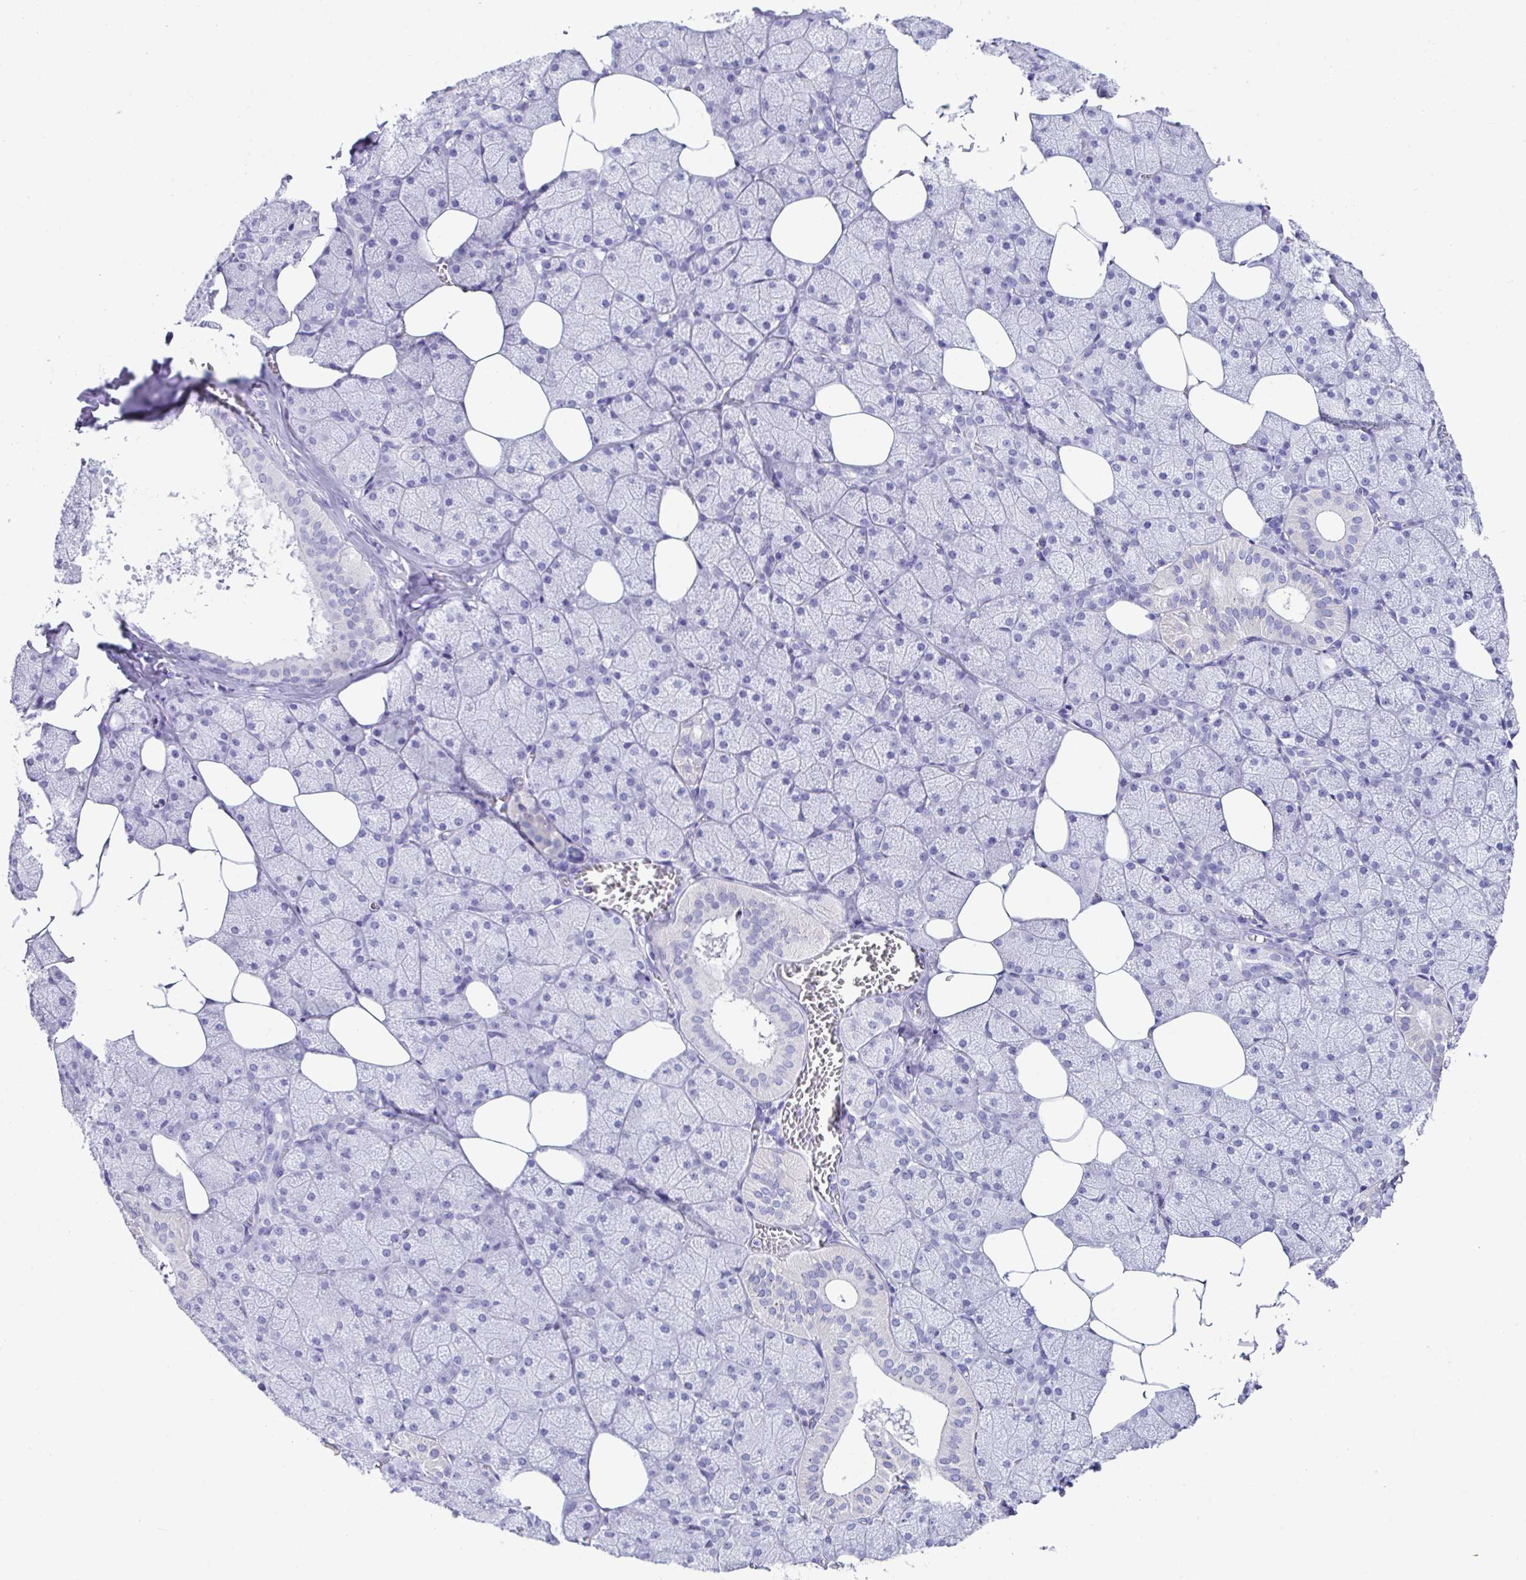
{"staining": {"intensity": "negative", "quantity": "none", "location": "none"}, "tissue": "salivary gland", "cell_type": "Glandular cells", "image_type": "normal", "snomed": [{"axis": "morphology", "description": "Normal tissue, NOS"}, {"axis": "topography", "description": "Salivary gland"}, {"axis": "topography", "description": "Peripheral nerve tissue"}], "caption": "A high-resolution histopathology image shows immunohistochemistry (IHC) staining of normal salivary gland, which displays no significant staining in glandular cells. (Immunohistochemistry (ihc), brightfield microscopy, high magnification).", "gene": "LGALS4", "patient": {"sex": "male", "age": 38}}